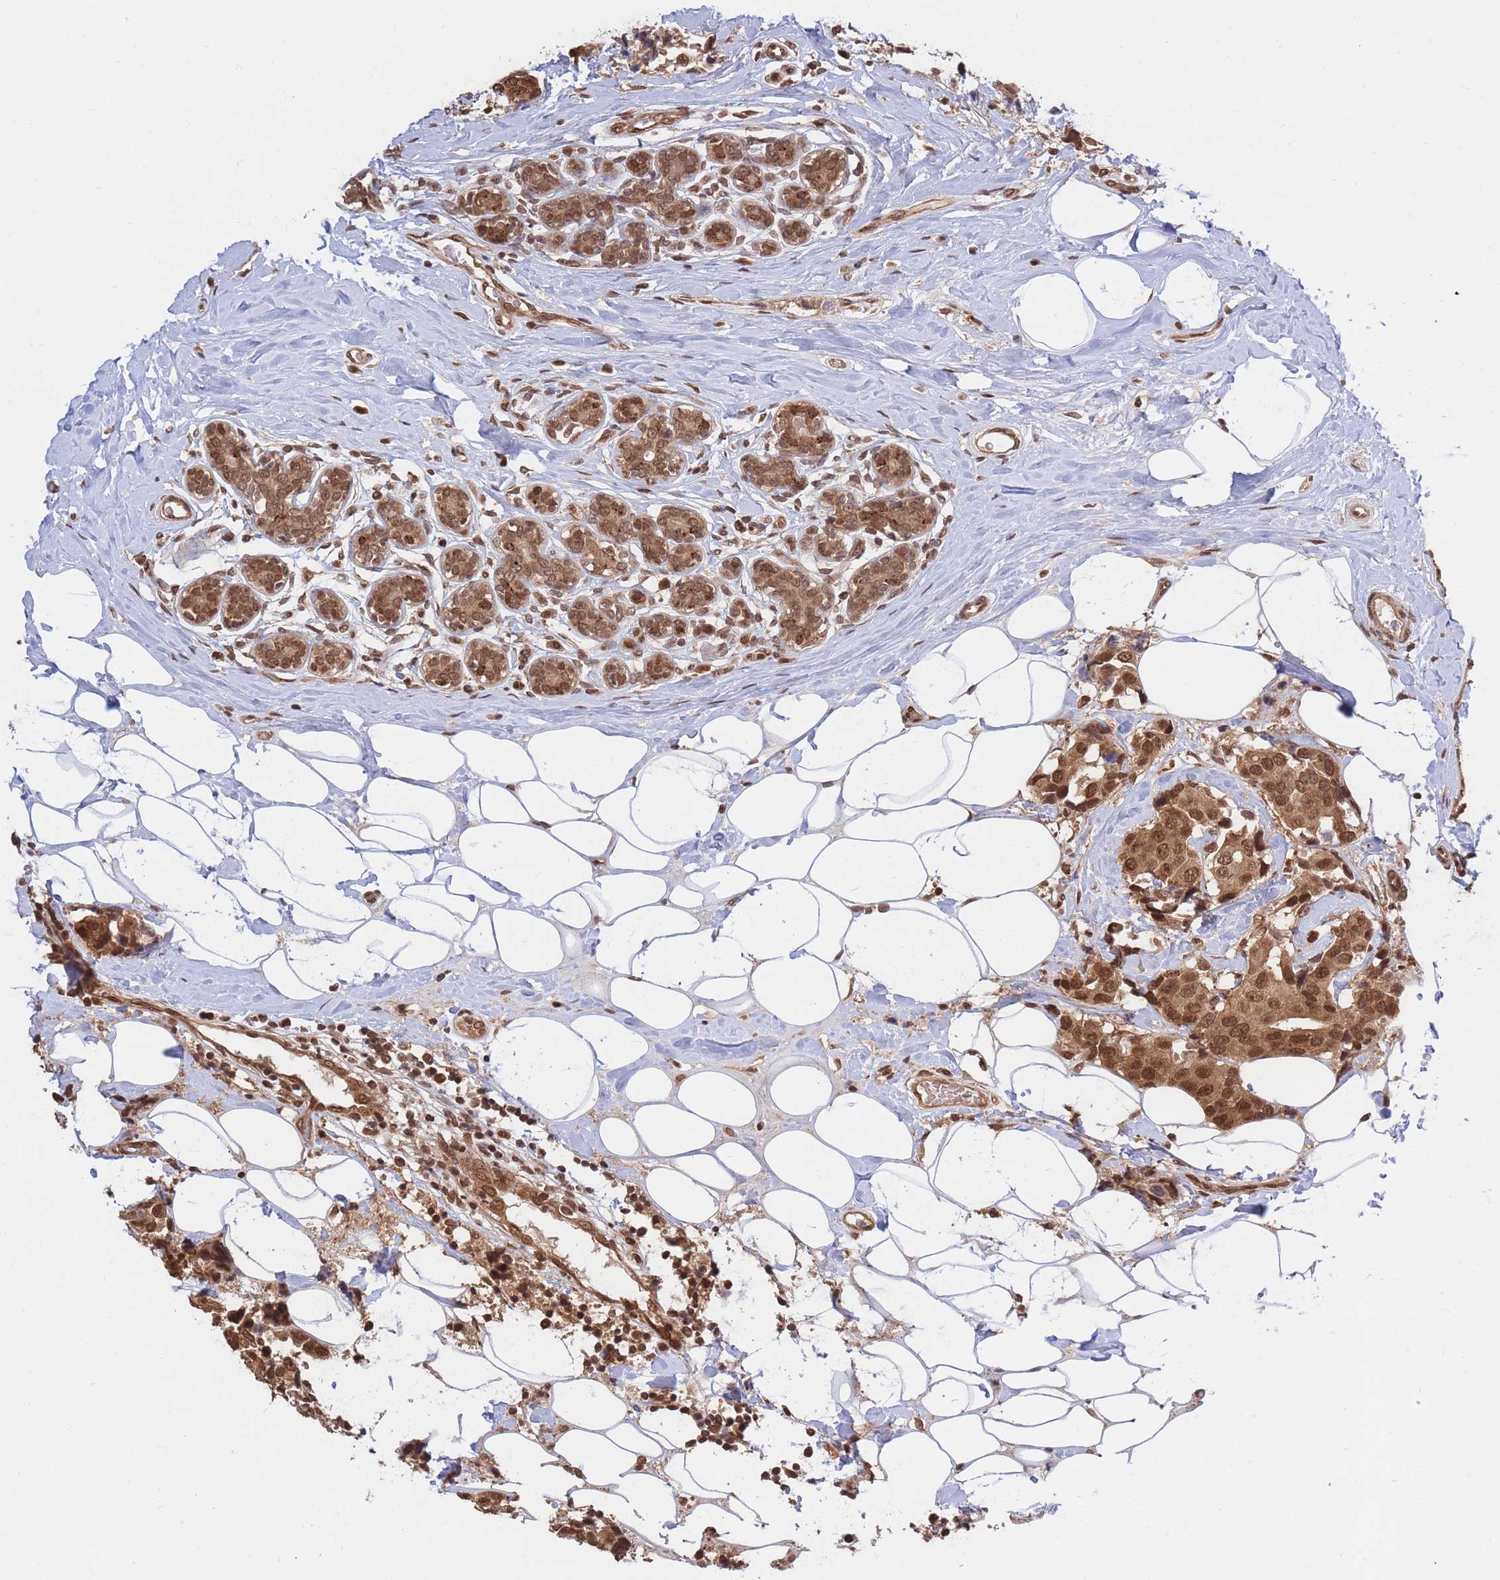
{"staining": {"intensity": "moderate", "quantity": ">75%", "location": "cytoplasmic/membranous,nuclear"}, "tissue": "breast cancer", "cell_type": "Tumor cells", "image_type": "cancer", "snomed": [{"axis": "morphology", "description": "Normal tissue, NOS"}, {"axis": "morphology", "description": "Duct carcinoma"}, {"axis": "topography", "description": "Breast"}], "caption": "Infiltrating ductal carcinoma (breast) stained with a protein marker shows moderate staining in tumor cells.", "gene": "SRA1", "patient": {"sex": "female", "age": 39}}